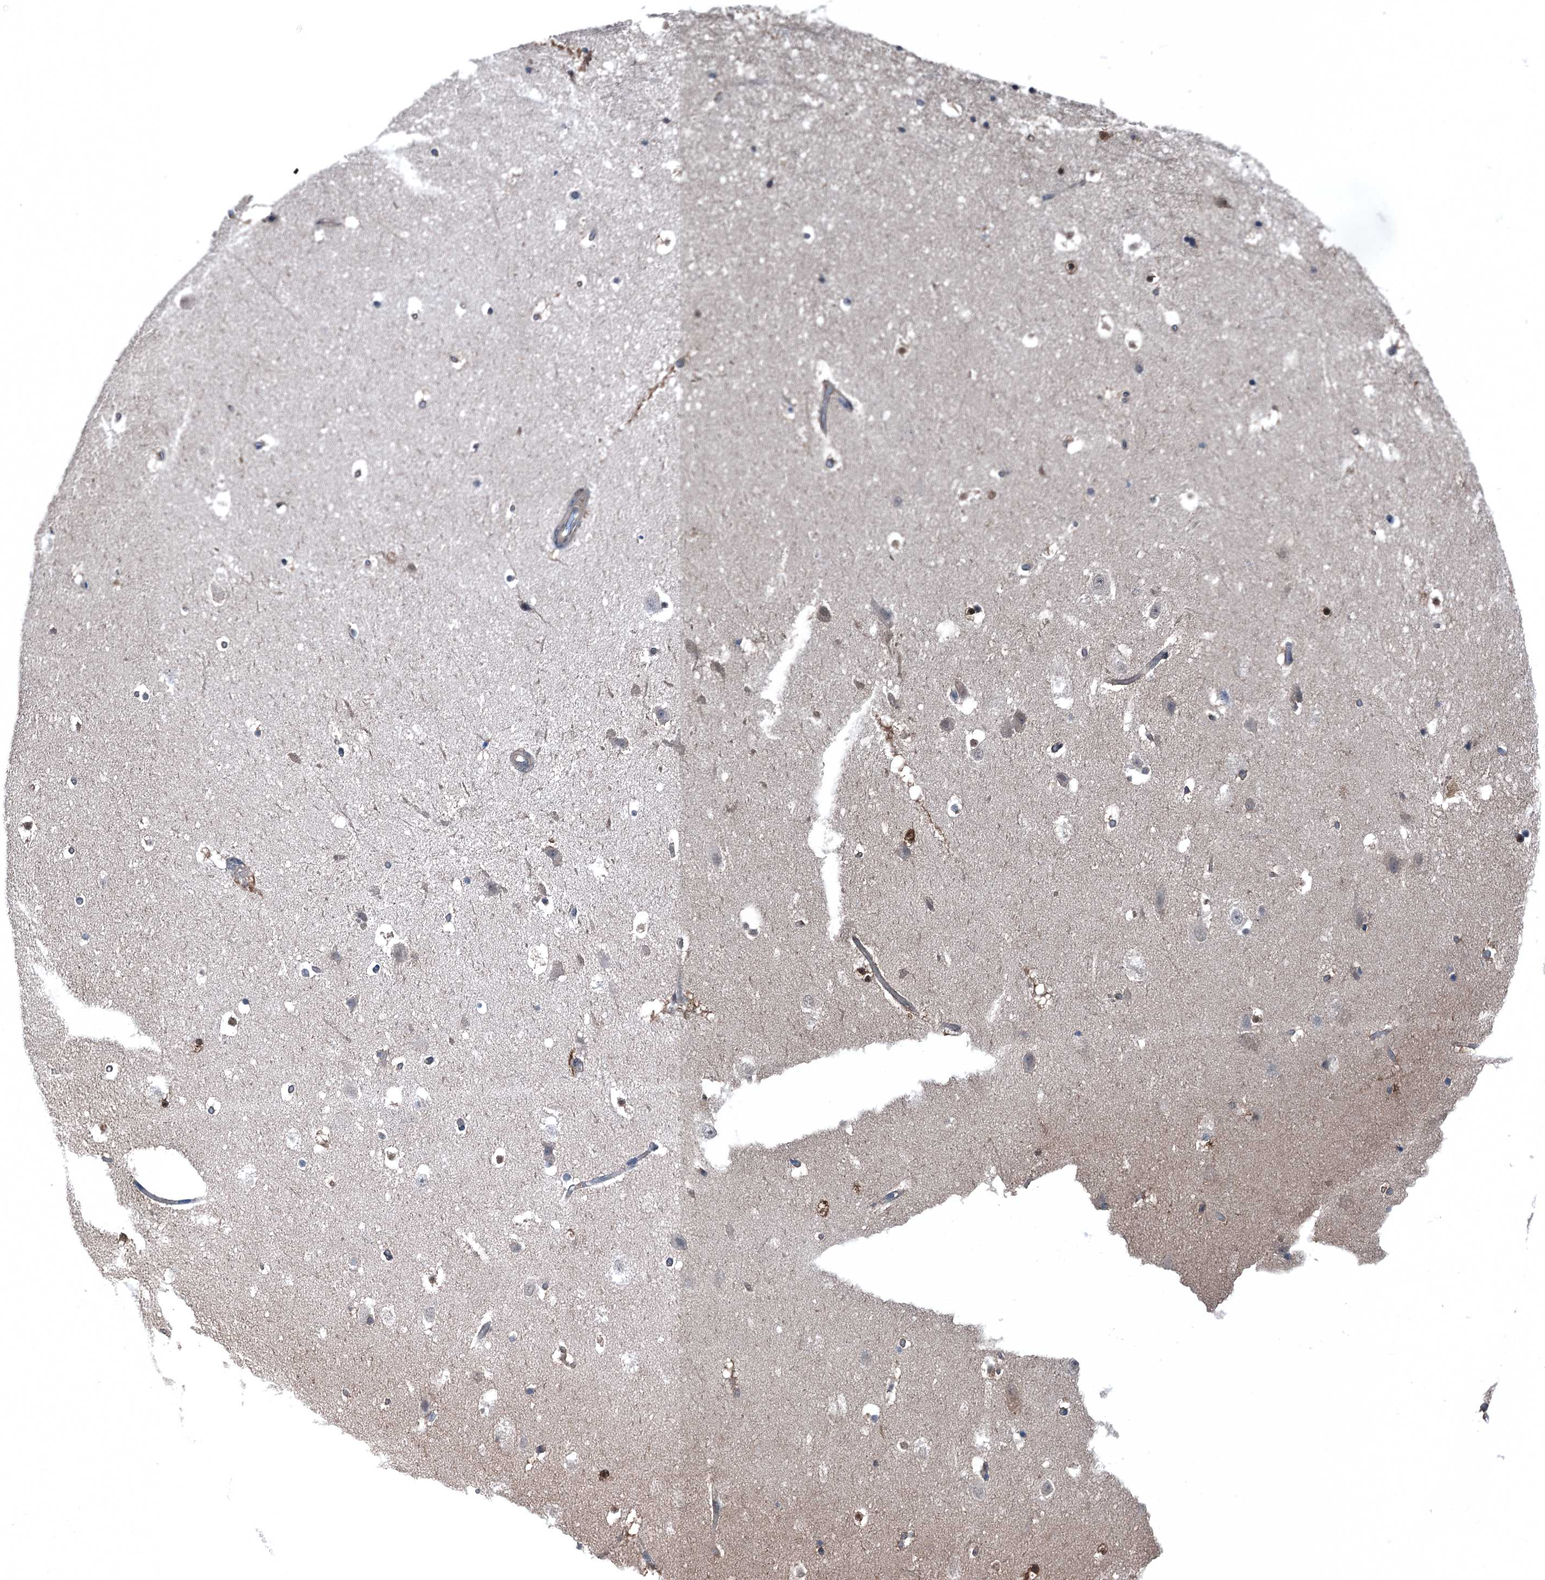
{"staining": {"intensity": "negative", "quantity": "none", "location": "none"}, "tissue": "hippocampus", "cell_type": "Glial cells", "image_type": "normal", "snomed": [{"axis": "morphology", "description": "Normal tissue, NOS"}, {"axis": "topography", "description": "Hippocampus"}], "caption": "IHC histopathology image of benign human hippocampus stained for a protein (brown), which displays no expression in glial cells.", "gene": "RNH1", "patient": {"sex": "female", "age": 52}}